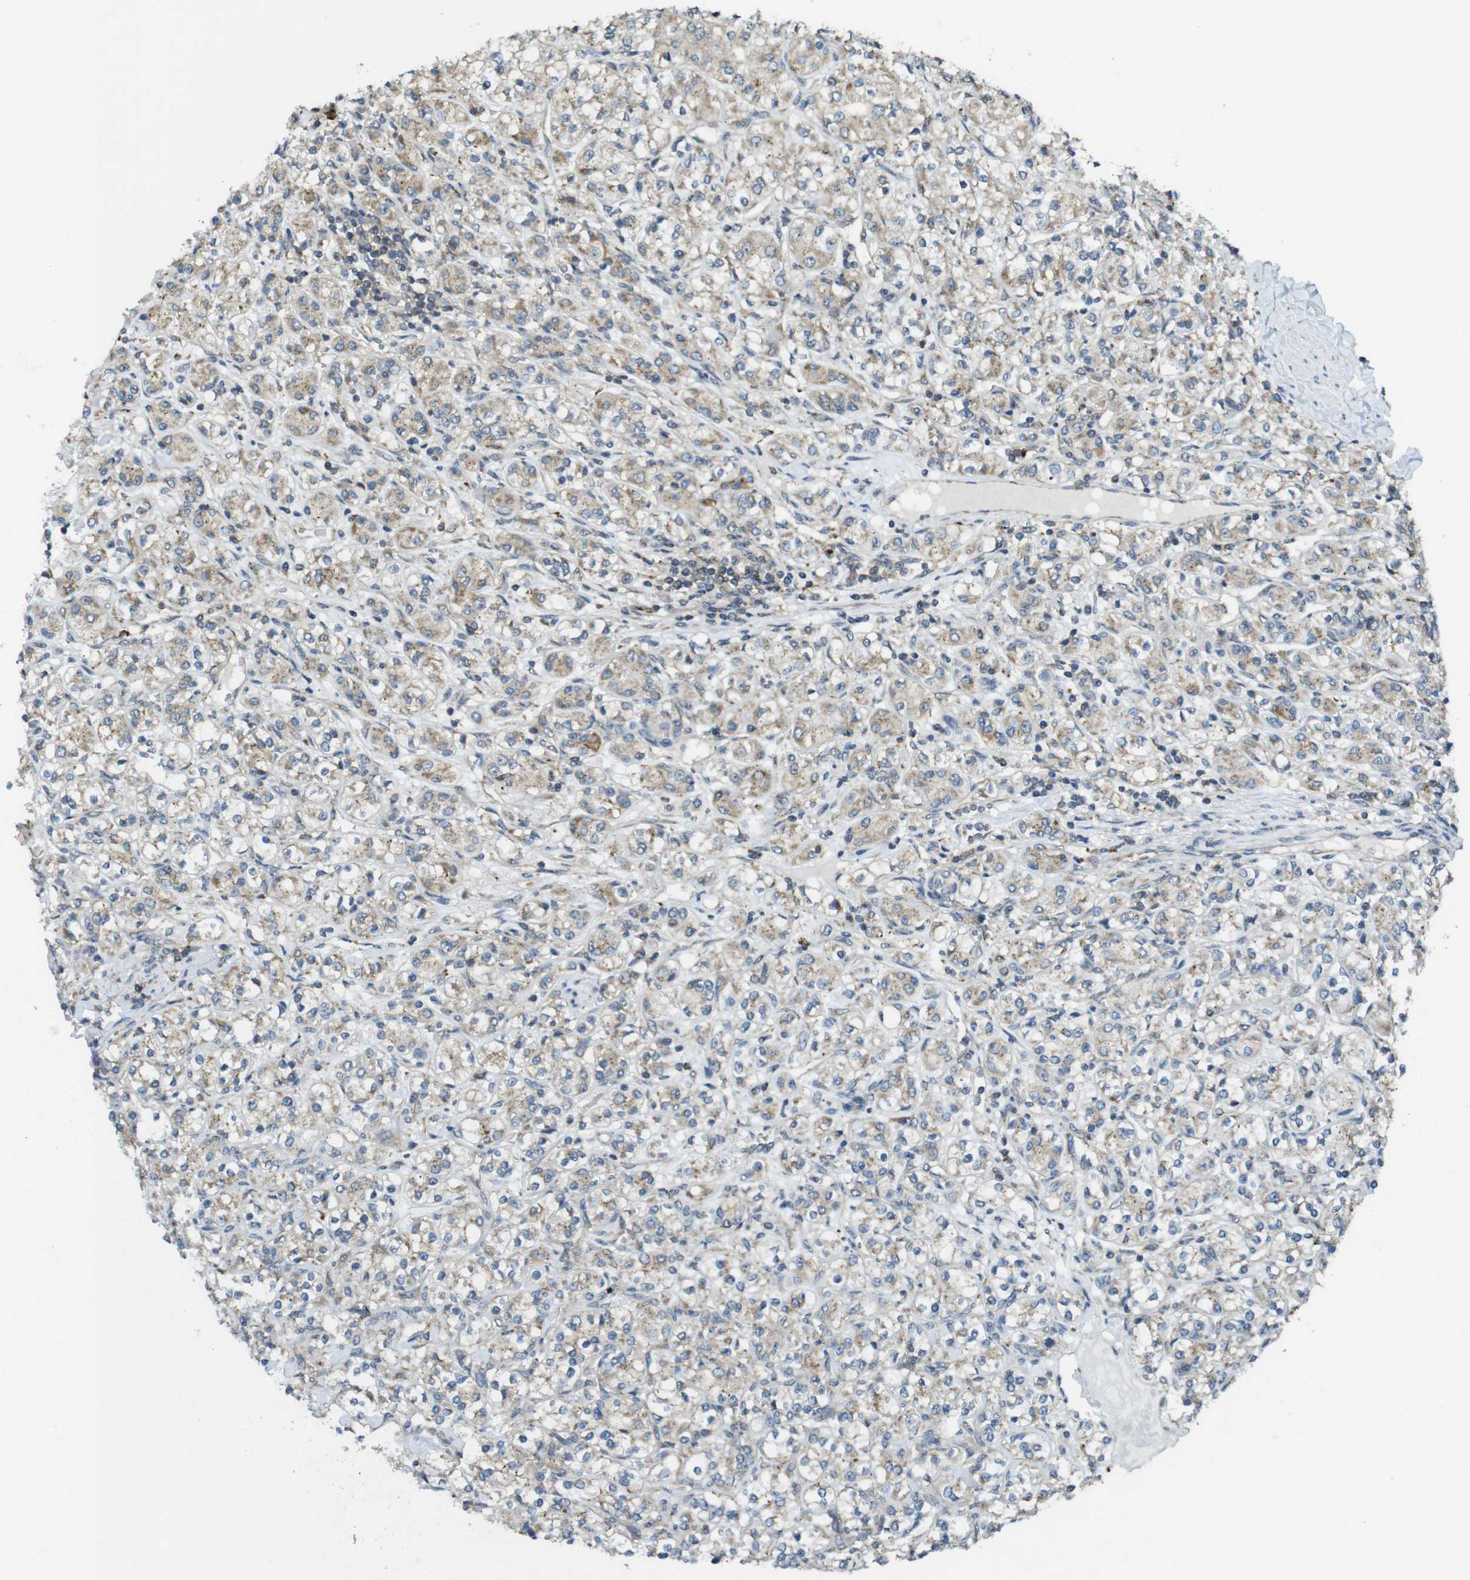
{"staining": {"intensity": "weak", "quantity": ">75%", "location": "cytoplasmic/membranous"}, "tissue": "renal cancer", "cell_type": "Tumor cells", "image_type": "cancer", "snomed": [{"axis": "morphology", "description": "Adenocarcinoma, NOS"}, {"axis": "topography", "description": "Kidney"}], "caption": "A brown stain highlights weak cytoplasmic/membranous positivity of a protein in adenocarcinoma (renal) tumor cells.", "gene": "BRI3BP", "patient": {"sex": "male", "age": 77}}